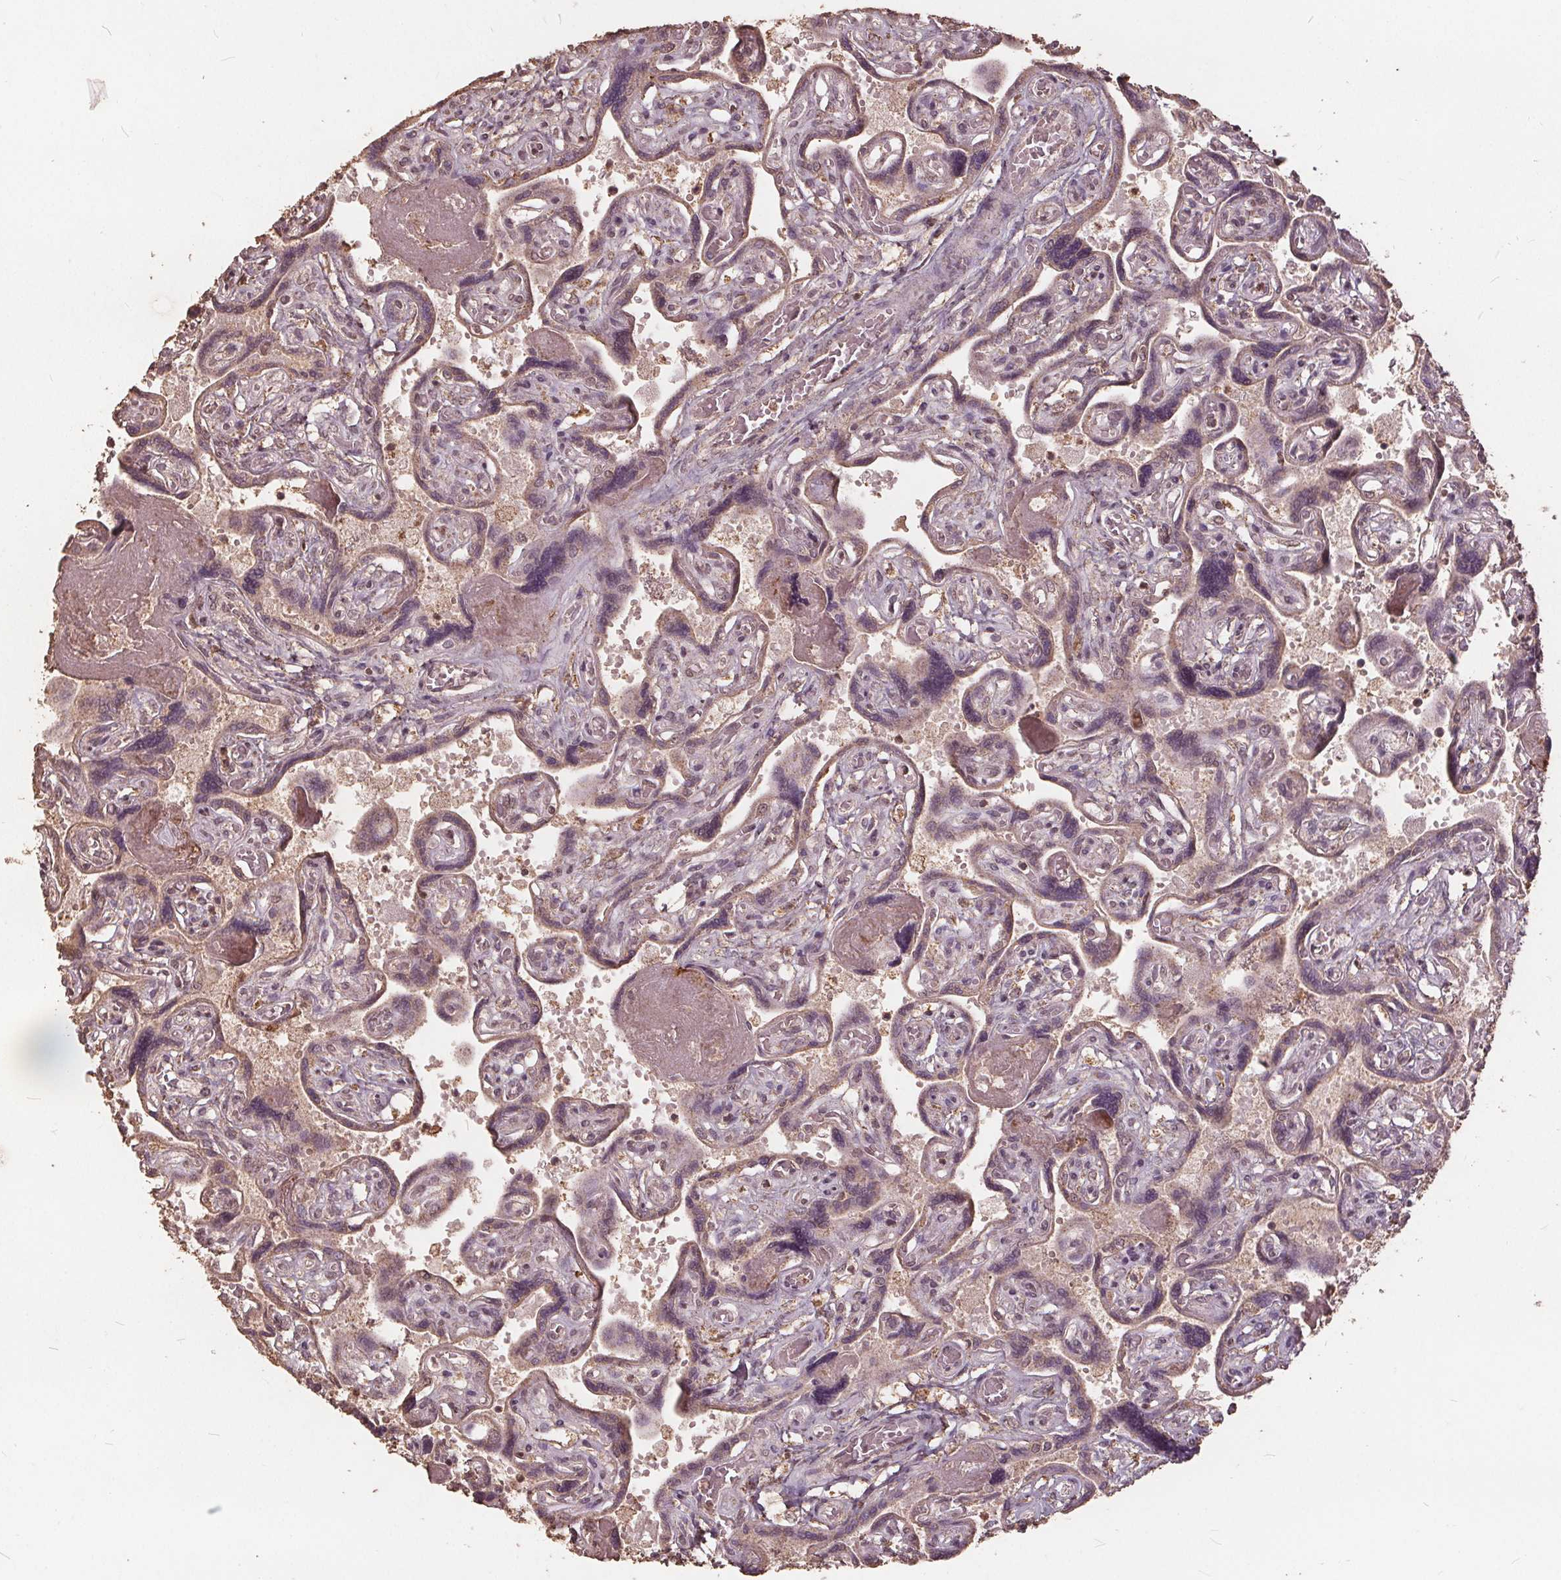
{"staining": {"intensity": "weak", "quantity": ">75%", "location": "cytoplasmic/membranous,nuclear"}, "tissue": "placenta", "cell_type": "Decidual cells", "image_type": "normal", "snomed": [{"axis": "morphology", "description": "Normal tissue, NOS"}, {"axis": "topography", "description": "Placenta"}], "caption": "A brown stain shows weak cytoplasmic/membranous,nuclear expression of a protein in decidual cells of normal human placenta.", "gene": "DSG3", "patient": {"sex": "female", "age": 32}}